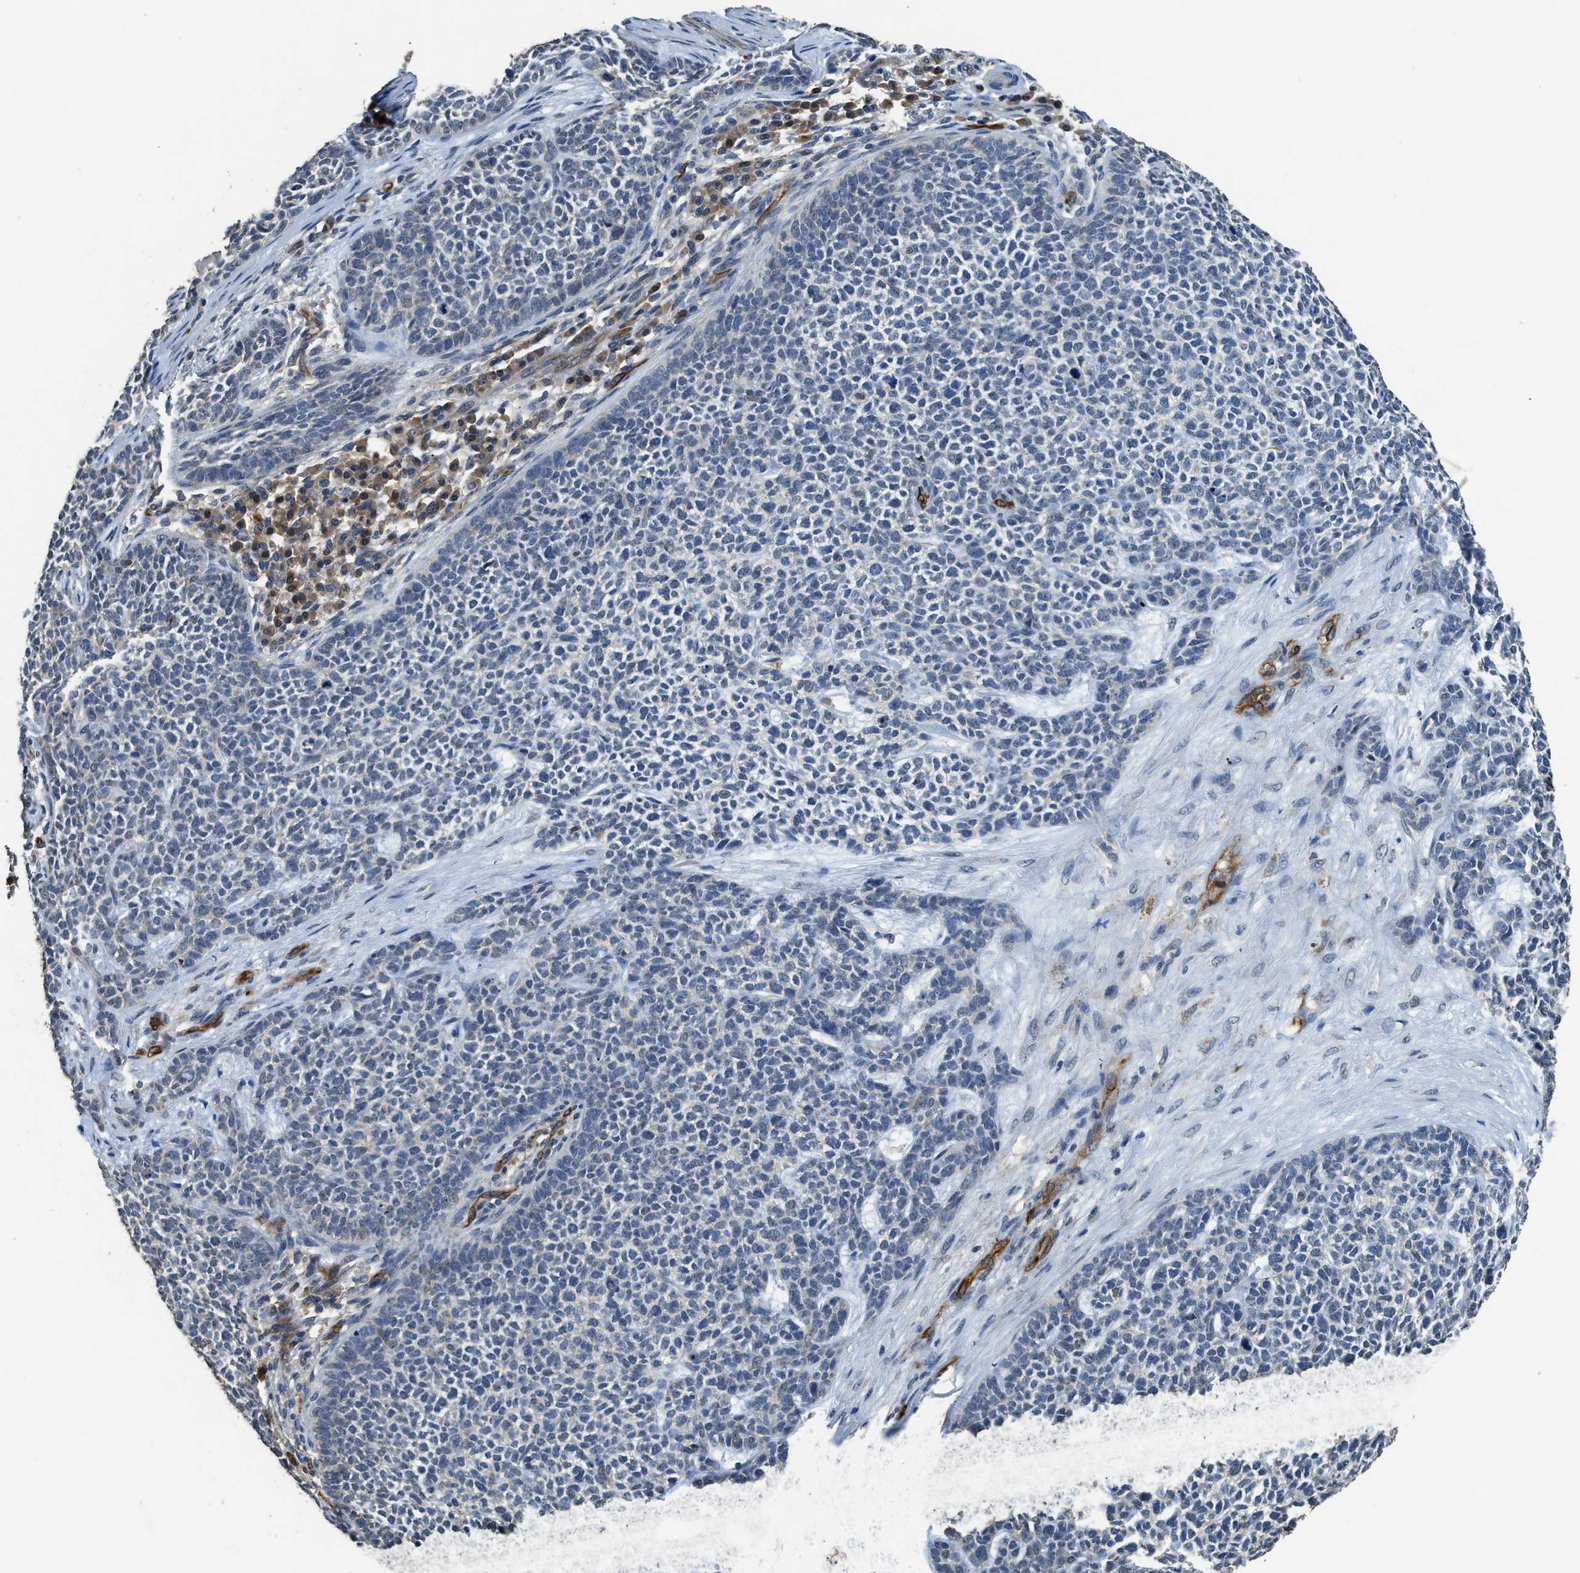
{"staining": {"intensity": "negative", "quantity": "none", "location": "none"}, "tissue": "skin cancer", "cell_type": "Tumor cells", "image_type": "cancer", "snomed": [{"axis": "morphology", "description": "Basal cell carcinoma"}, {"axis": "topography", "description": "Skin"}], "caption": "Tumor cells are negative for protein expression in human skin basal cell carcinoma.", "gene": "SYNM", "patient": {"sex": "female", "age": 84}}